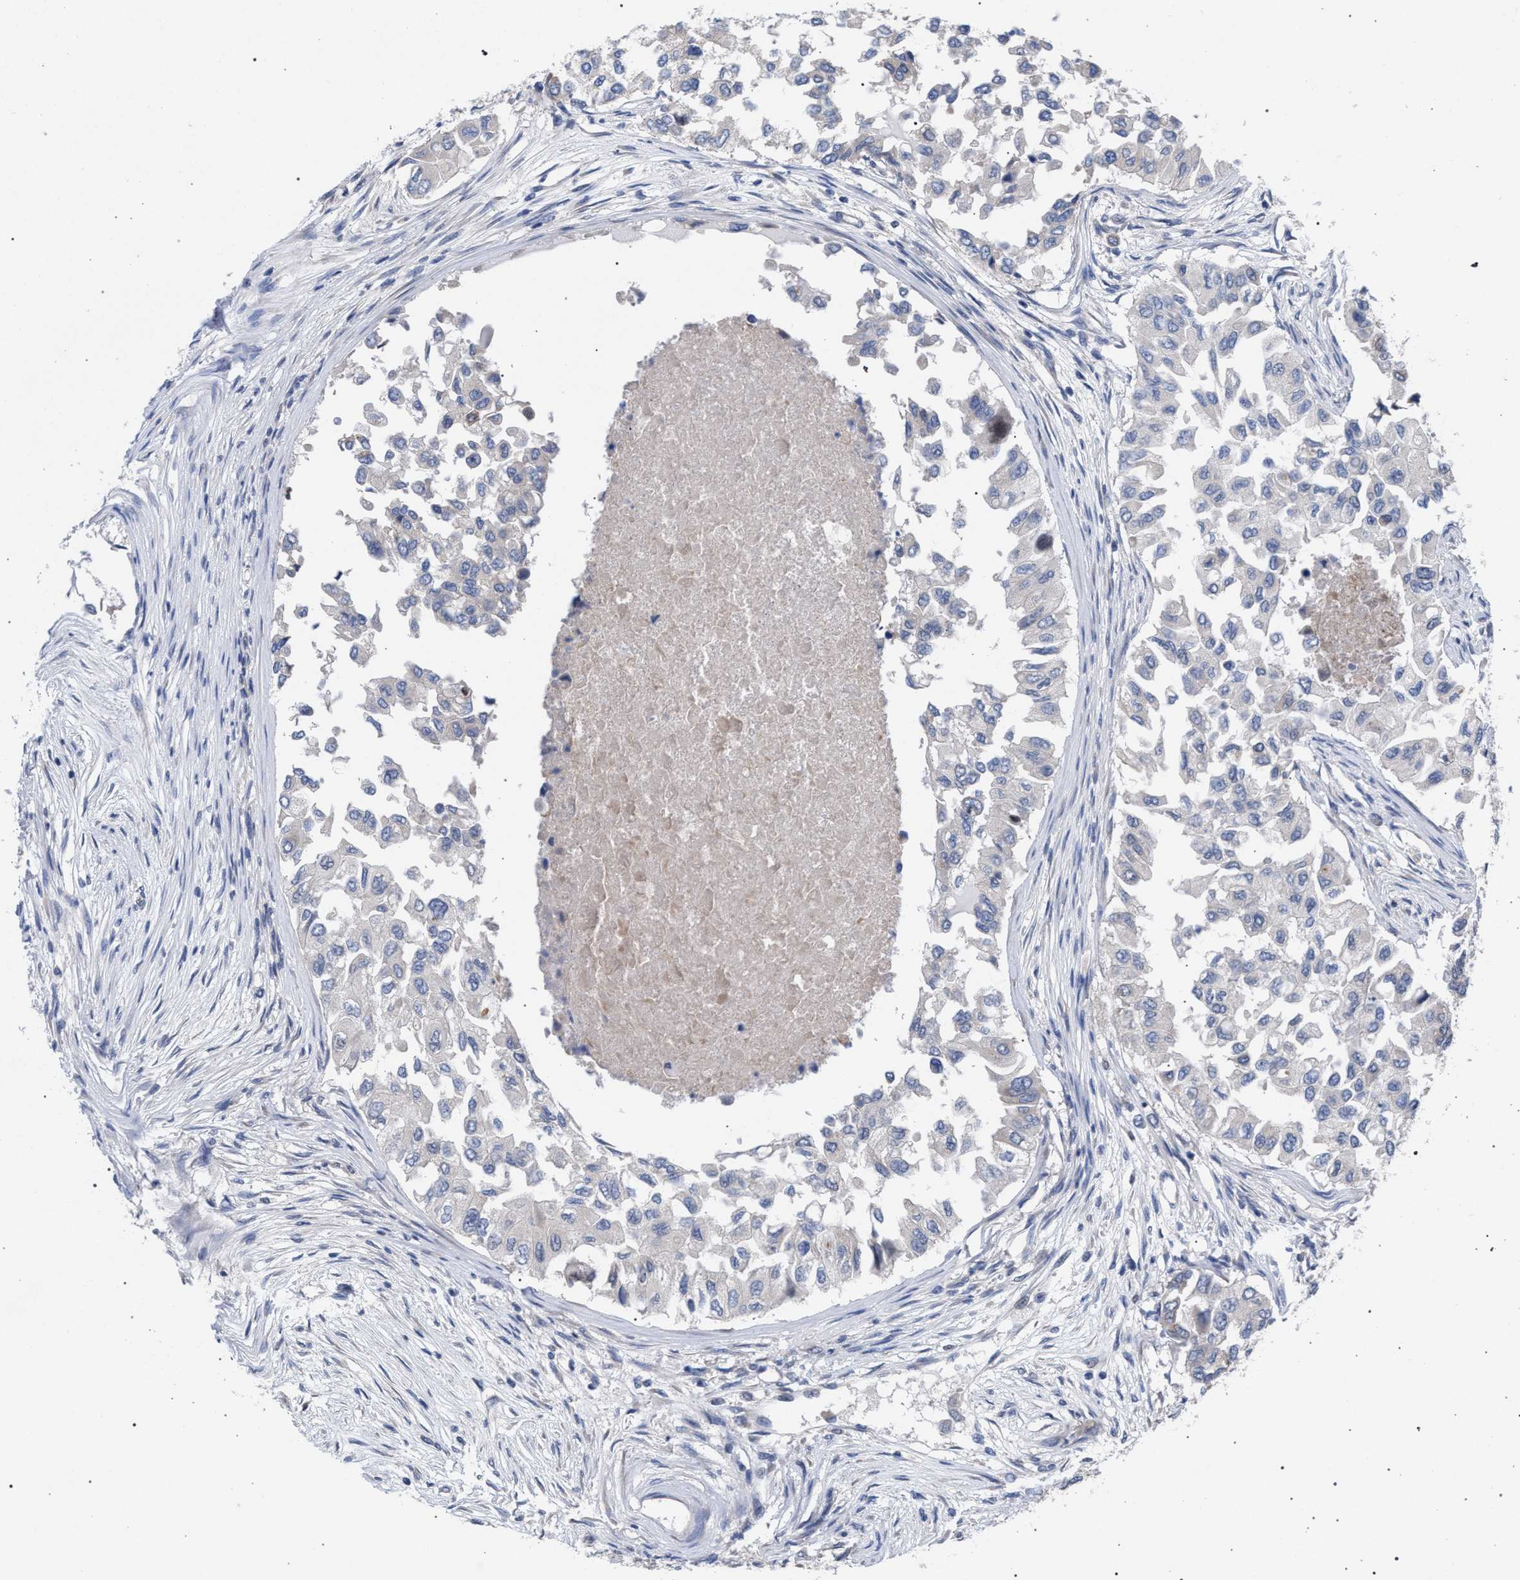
{"staining": {"intensity": "negative", "quantity": "none", "location": "none"}, "tissue": "breast cancer", "cell_type": "Tumor cells", "image_type": "cancer", "snomed": [{"axis": "morphology", "description": "Normal tissue, NOS"}, {"axis": "morphology", "description": "Duct carcinoma"}, {"axis": "topography", "description": "Breast"}], "caption": "This is an immunohistochemistry micrograph of human breast cancer. There is no expression in tumor cells.", "gene": "GOLGA2", "patient": {"sex": "female", "age": 49}}